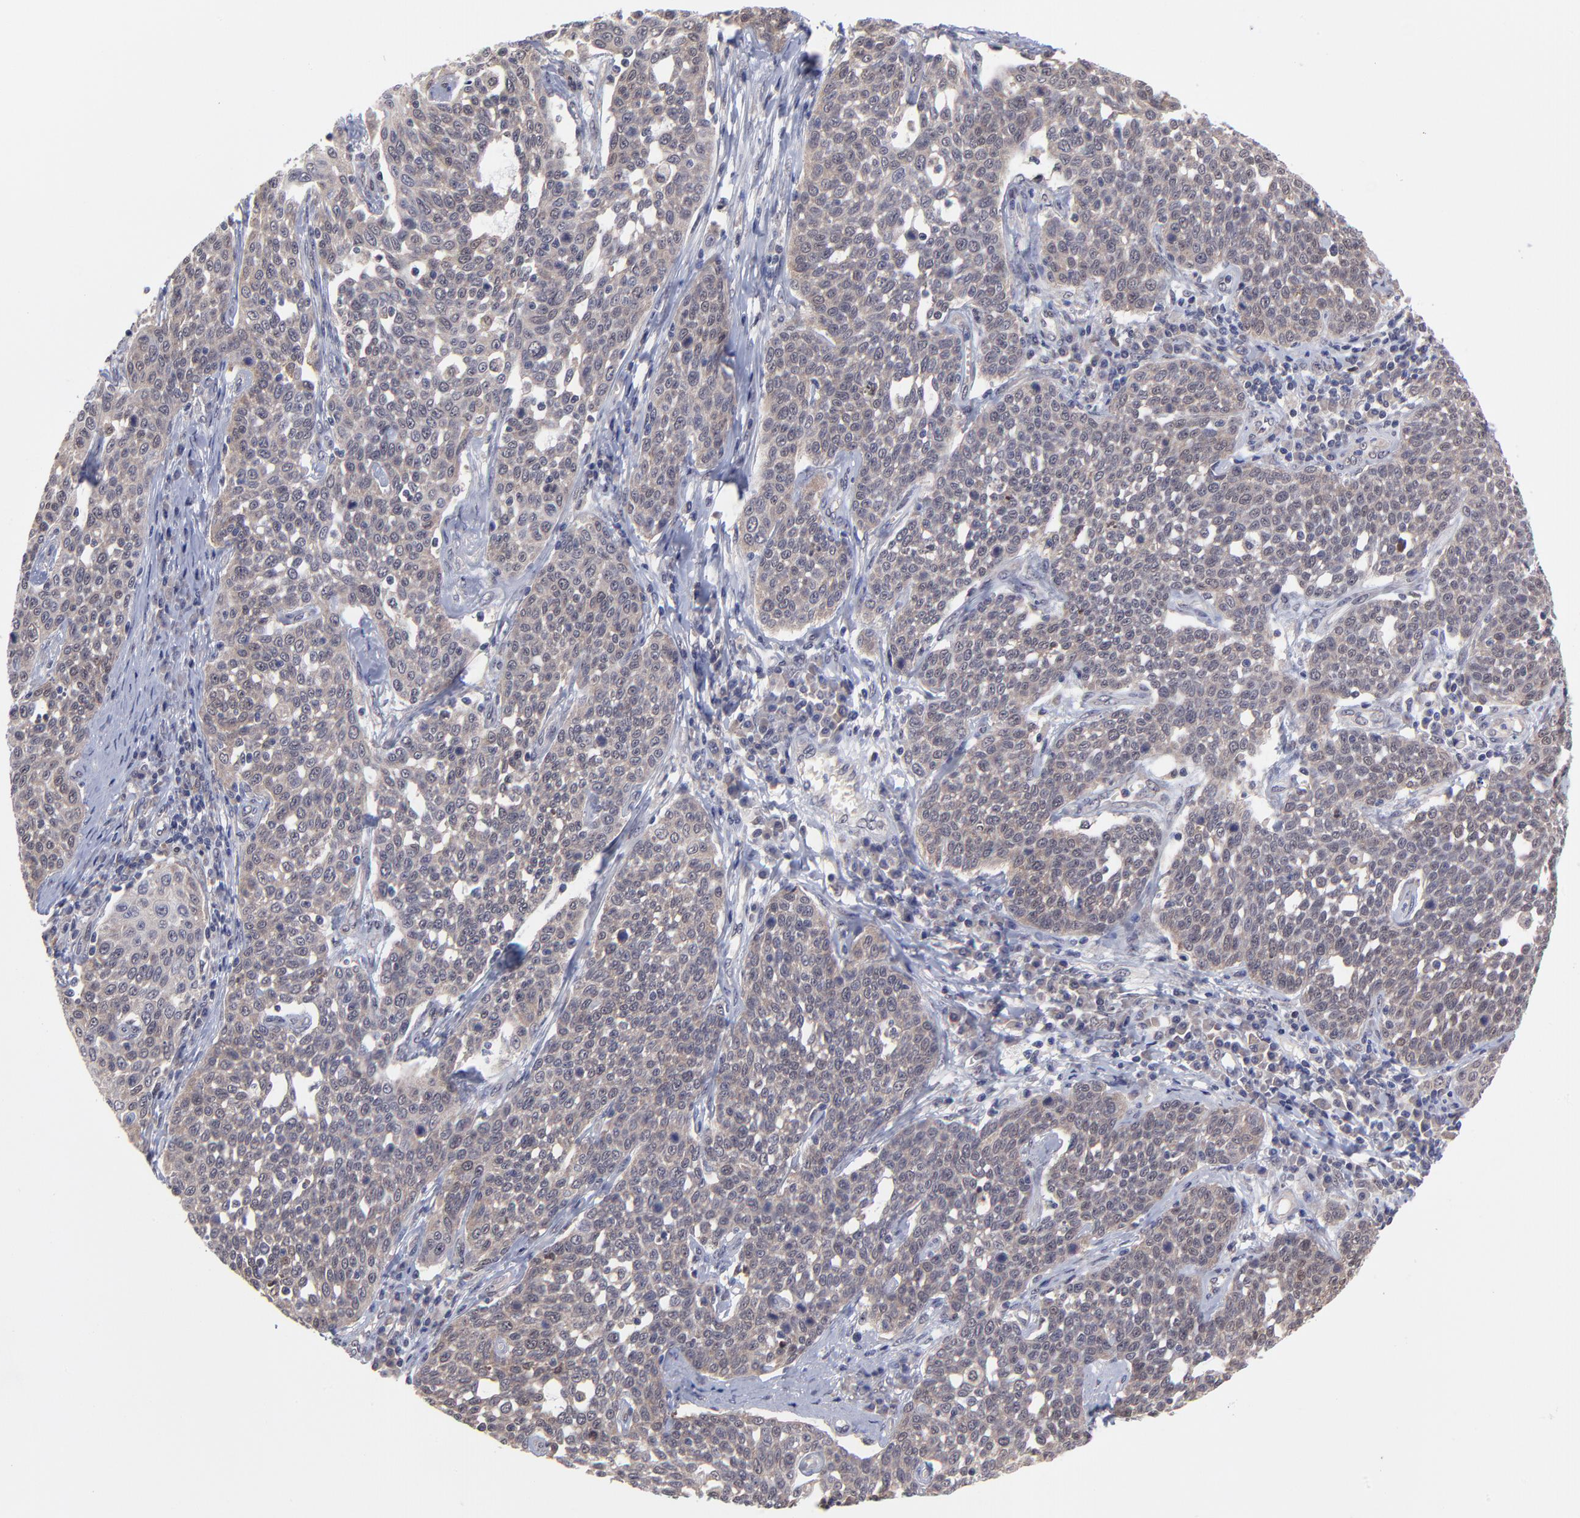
{"staining": {"intensity": "weak", "quantity": ">75%", "location": "cytoplasmic/membranous,nuclear"}, "tissue": "cervical cancer", "cell_type": "Tumor cells", "image_type": "cancer", "snomed": [{"axis": "morphology", "description": "Squamous cell carcinoma, NOS"}, {"axis": "topography", "description": "Cervix"}], "caption": "There is low levels of weak cytoplasmic/membranous and nuclear positivity in tumor cells of cervical cancer, as demonstrated by immunohistochemical staining (brown color).", "gene": "UBE2E3", "patient": {"sex": "female", "age": 34}}